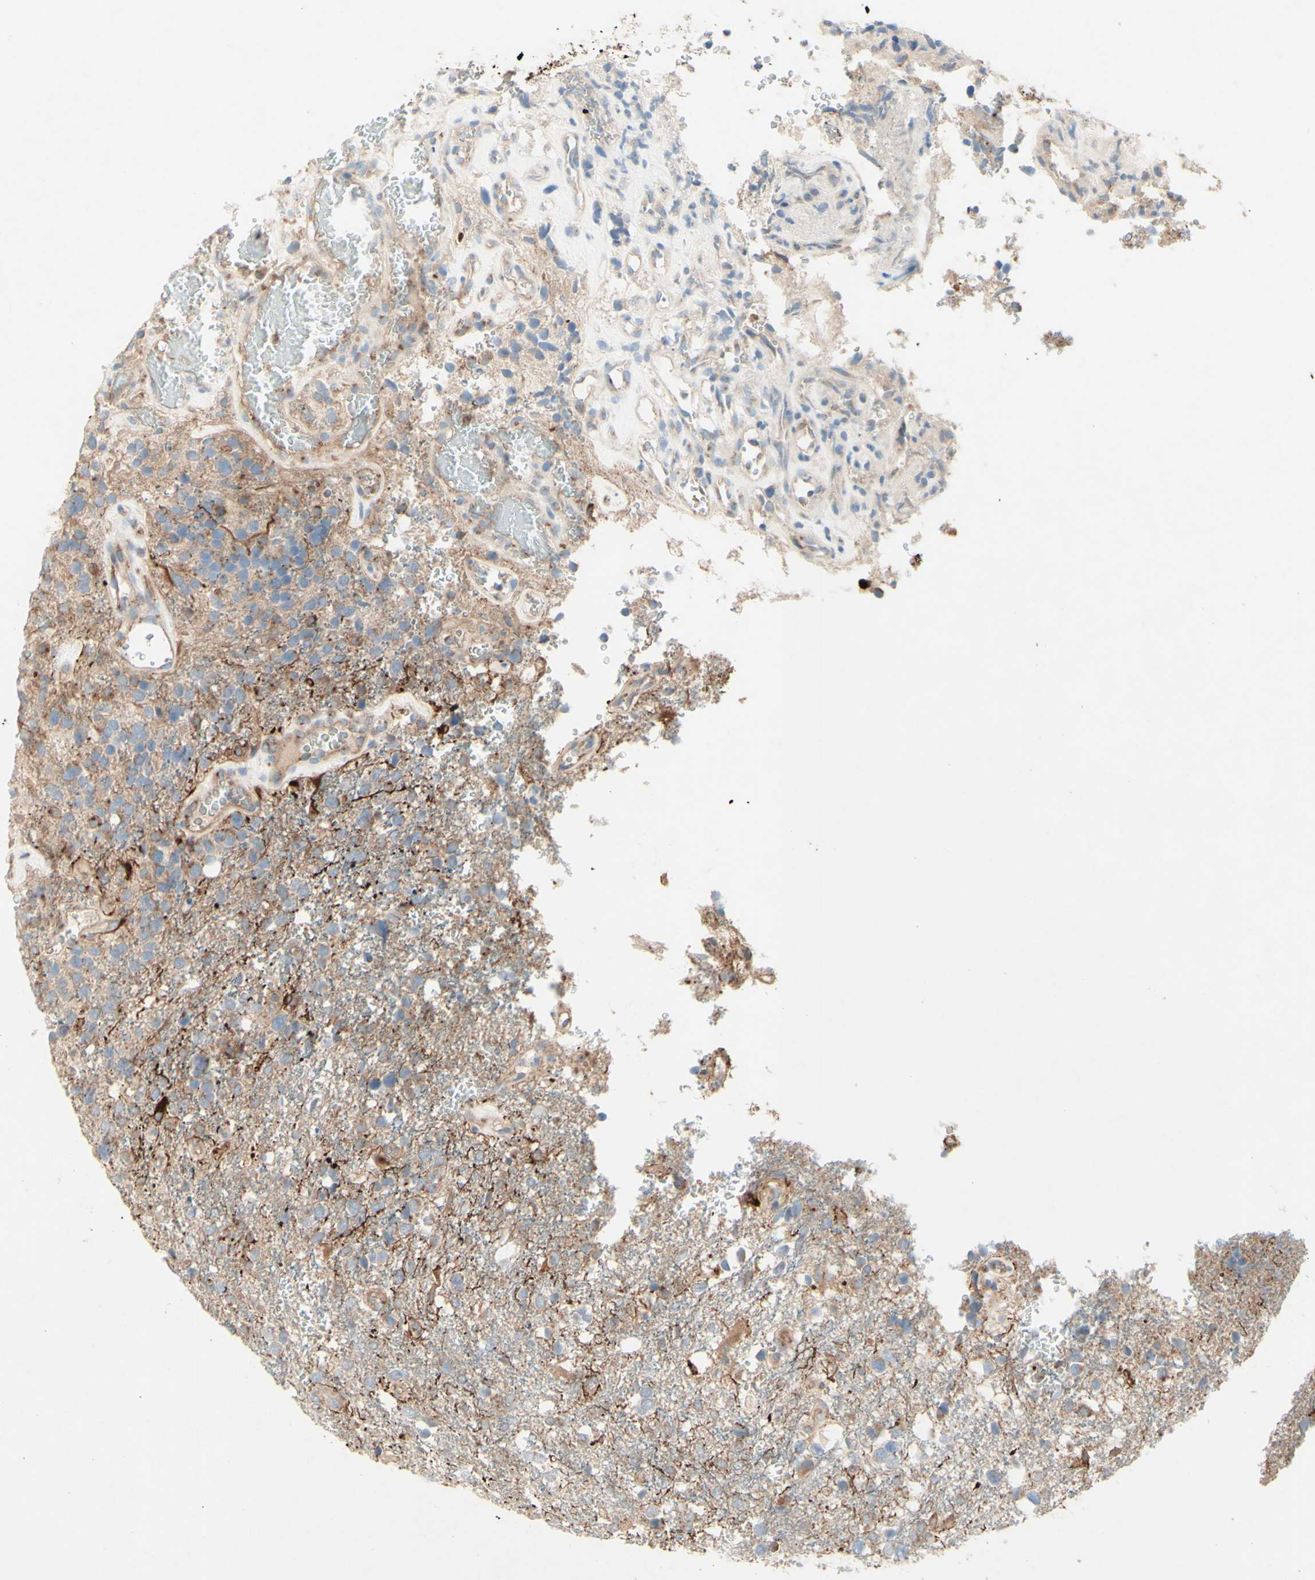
{"staining": {"intensity": "weak", "quantity": "25%-75%", "location": "cytoplasmic/membranous"}, "tissue": "glioma", "cell_type": "Tumor cells", "image_type": "cancer", "snomed": [{"axis": "morphology", "description": "Glioma, malignant, High grade"}, {"axis": "topography", "description": "Brain"}], "caption": "Human high-grade glioma (malignant) stained with a brown dye displays weak cytoplasmic/membranous positive staining in about 25%-75% of tumor cells.", "gene": "MTM1", "patient": {"sex": "female", "age": 58}}